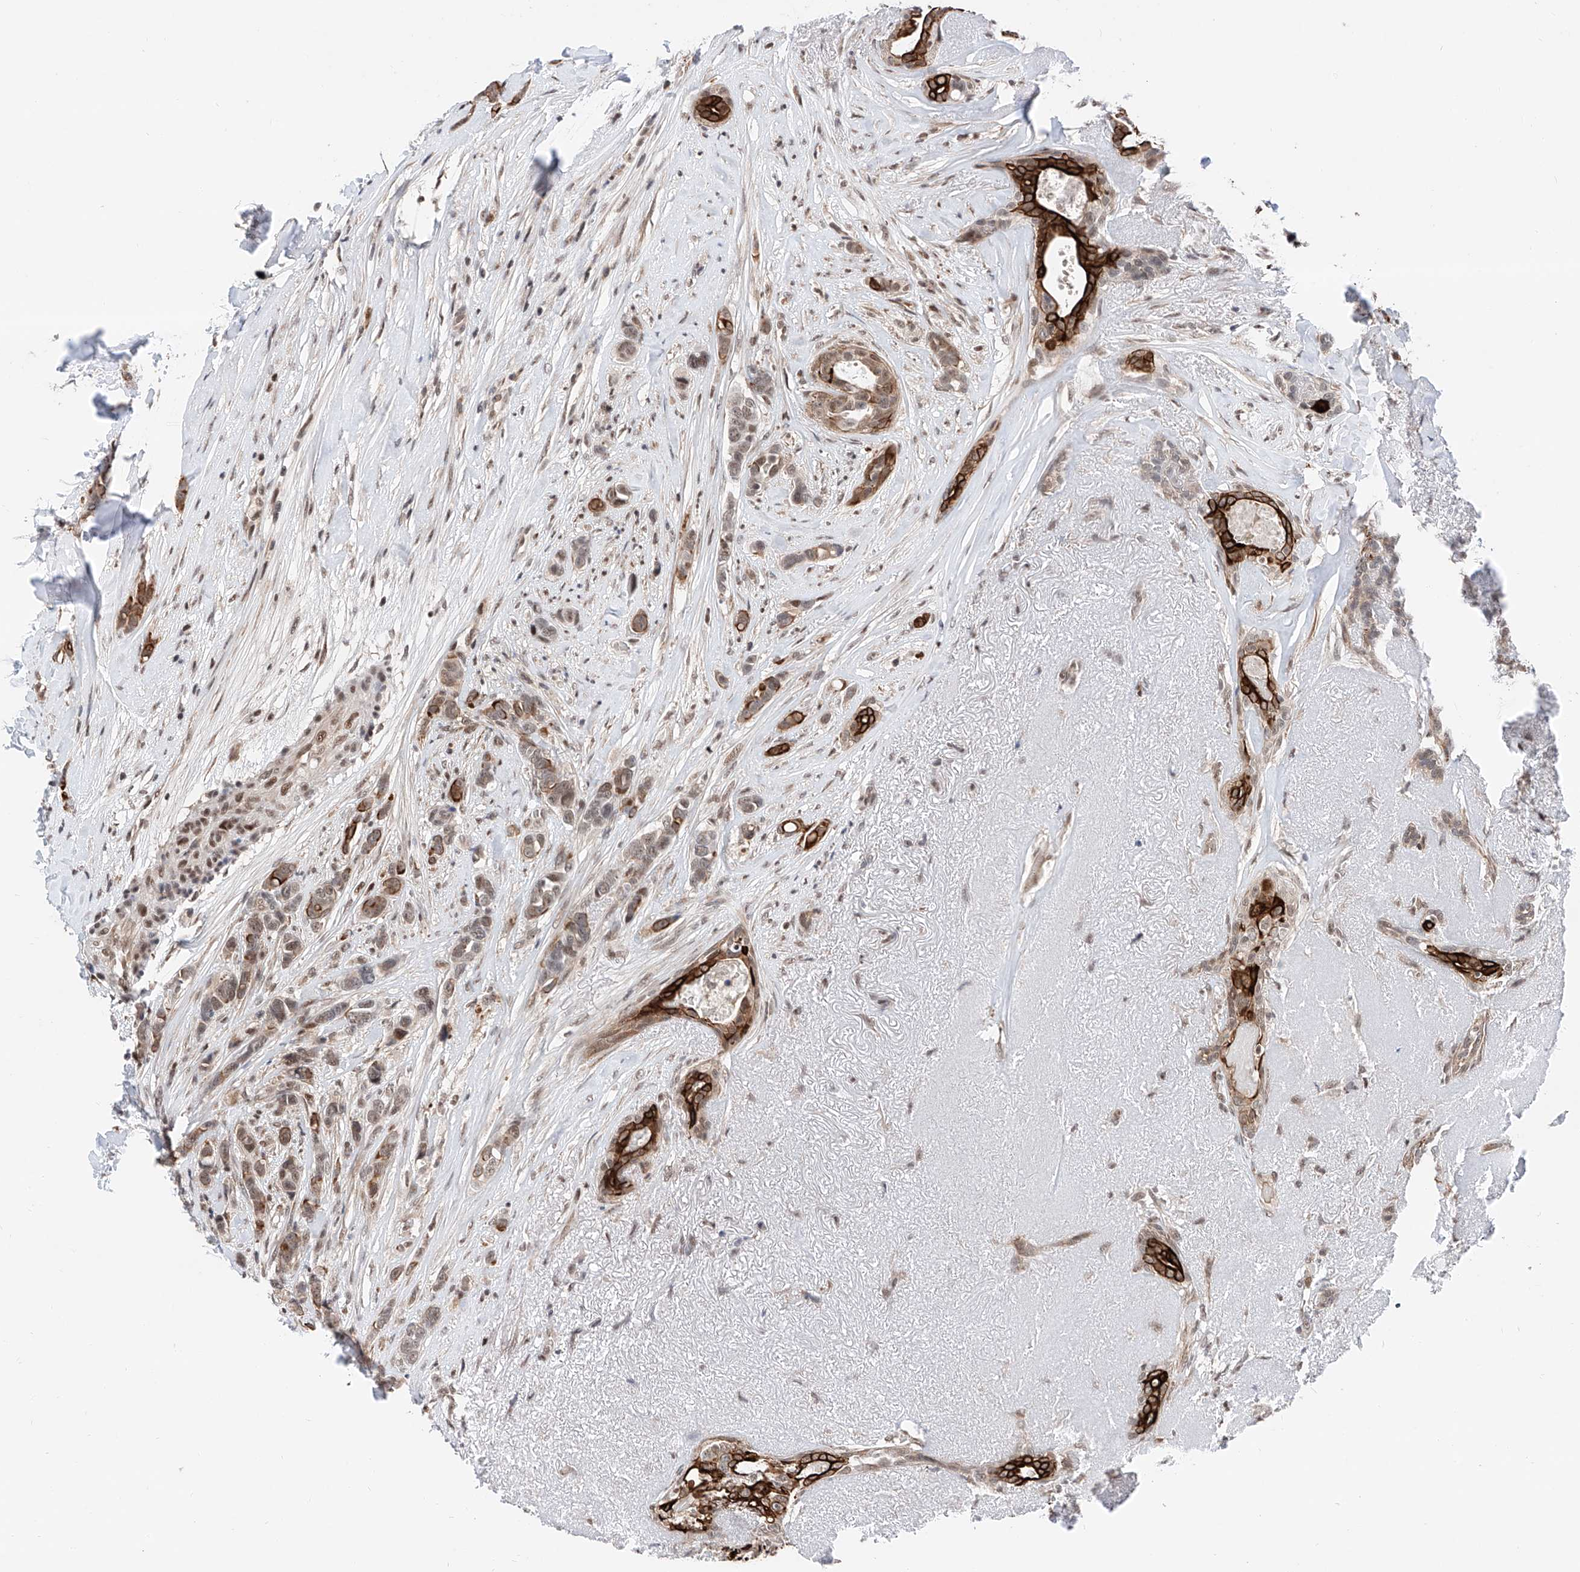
{"staining": {"intensity": "moderate", "quantity": "<25%", "location": "cytoplasmic/membranous"}, "tissue": "breast cancer", "cell_type": "Tumor cells", "image_type": "cancer", "snomed": [{"axis": "morphology", "description": "Lobular carcinoma"}, {"axis": "topography", "description": "Breast"}], "caption": "This image demonstrates immunohistochemistry staining of human breast lobular carcinoma, with low moderate cytoplasmic/membranous expression in approximately <25% of tumor cells.", "gene": "SNRNP200", "patient": {"sex": "female", "age": 51}}